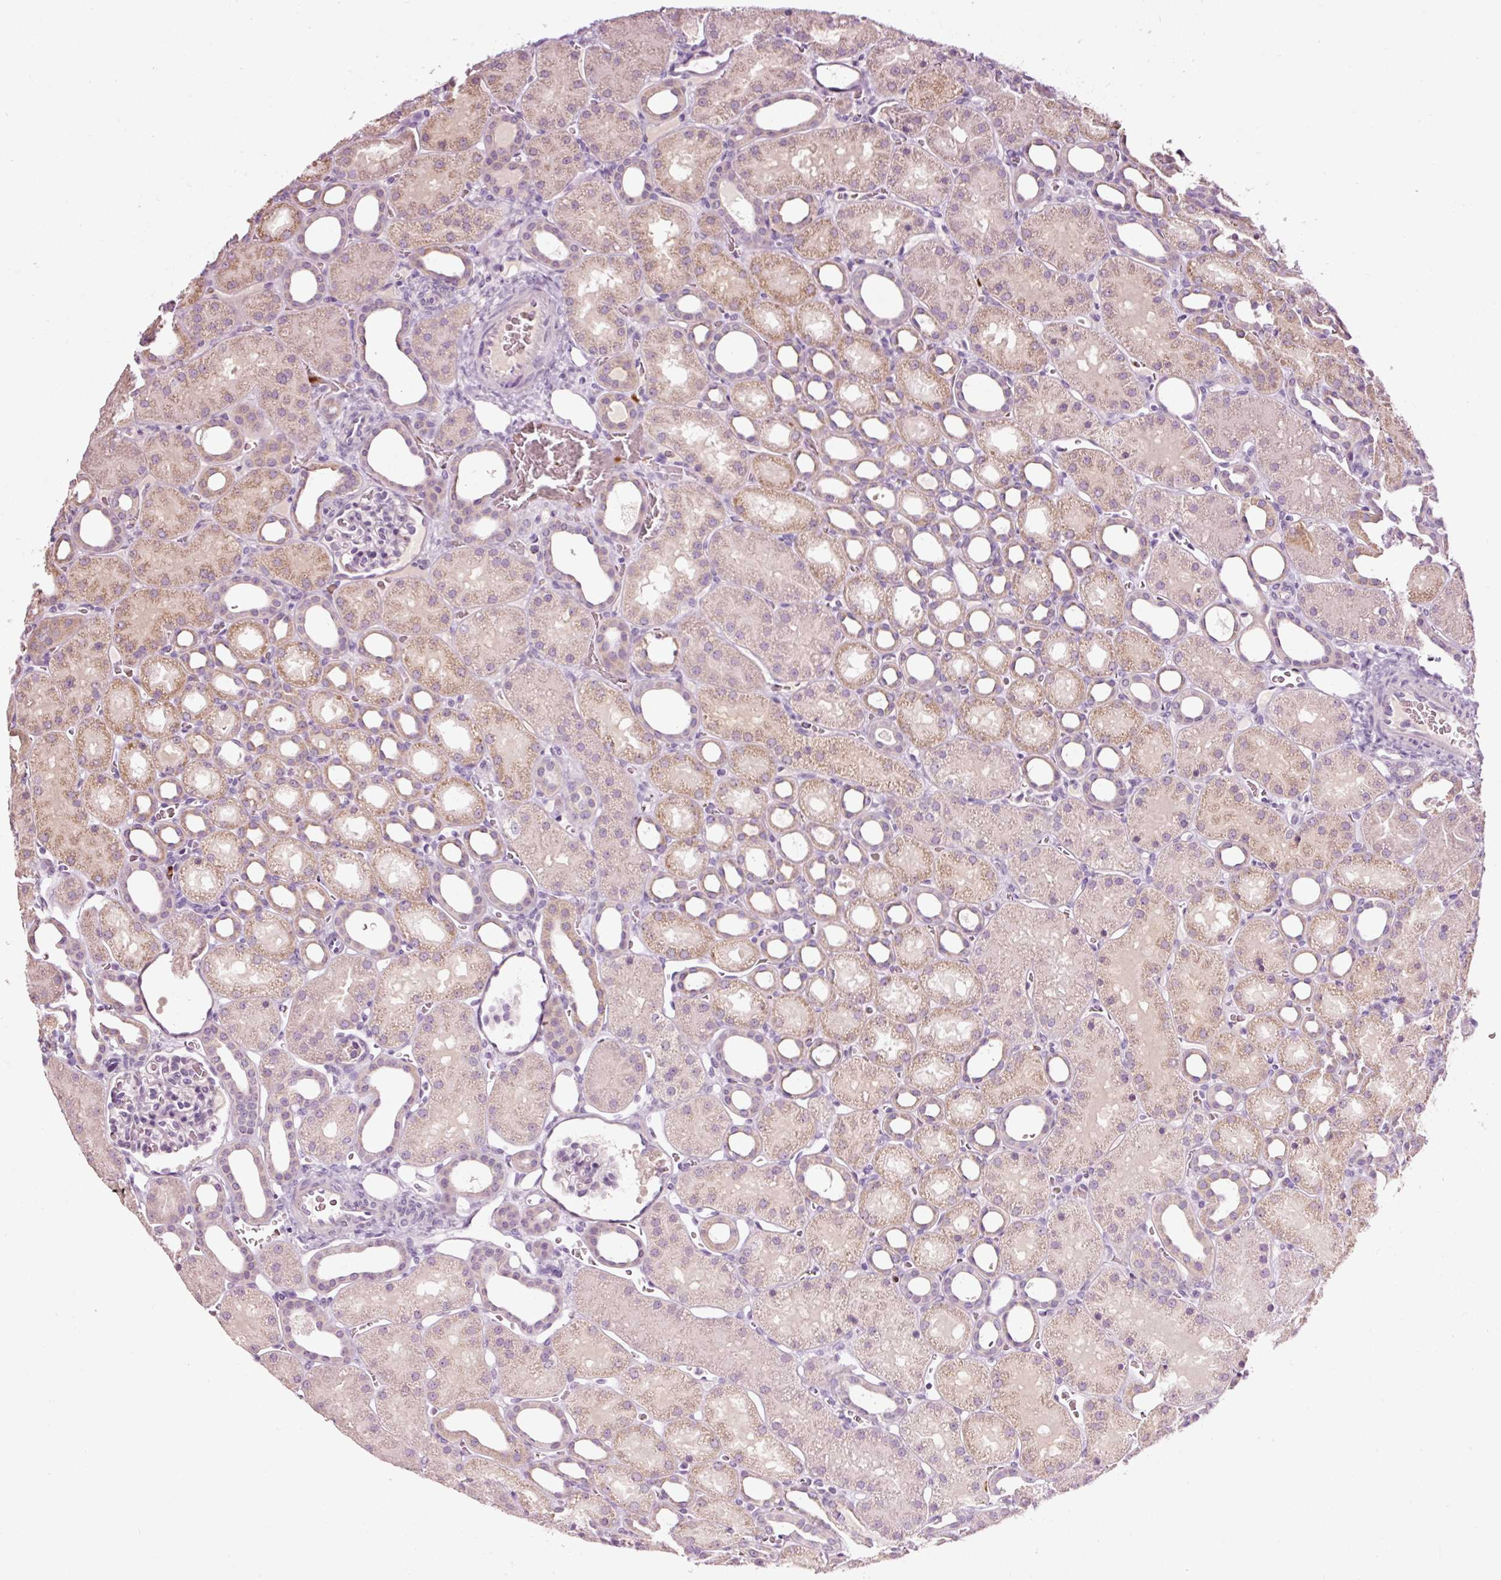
{"staining": {"intensity": "negative", "quantity": "none", "location": "none"}, "tissue": "kidney", "cell_type": "Cells in glomeruli", "image_type": "normal", "snomed": [{"axis": "morphology", "description": "Normal tissue, NOS"}, {"axis": "topography", "description": "Kidney"}], "caption": "This is a histopathology image of immunohistochemistry (IHC) staining of normal kidney, which shows no expression in cells in glomeruli. (Immunohistochemistry, brightfield microscopy, high magnification).", "gene": "LDHAL6B", "patient": {"sex": "male", "age": 2}}